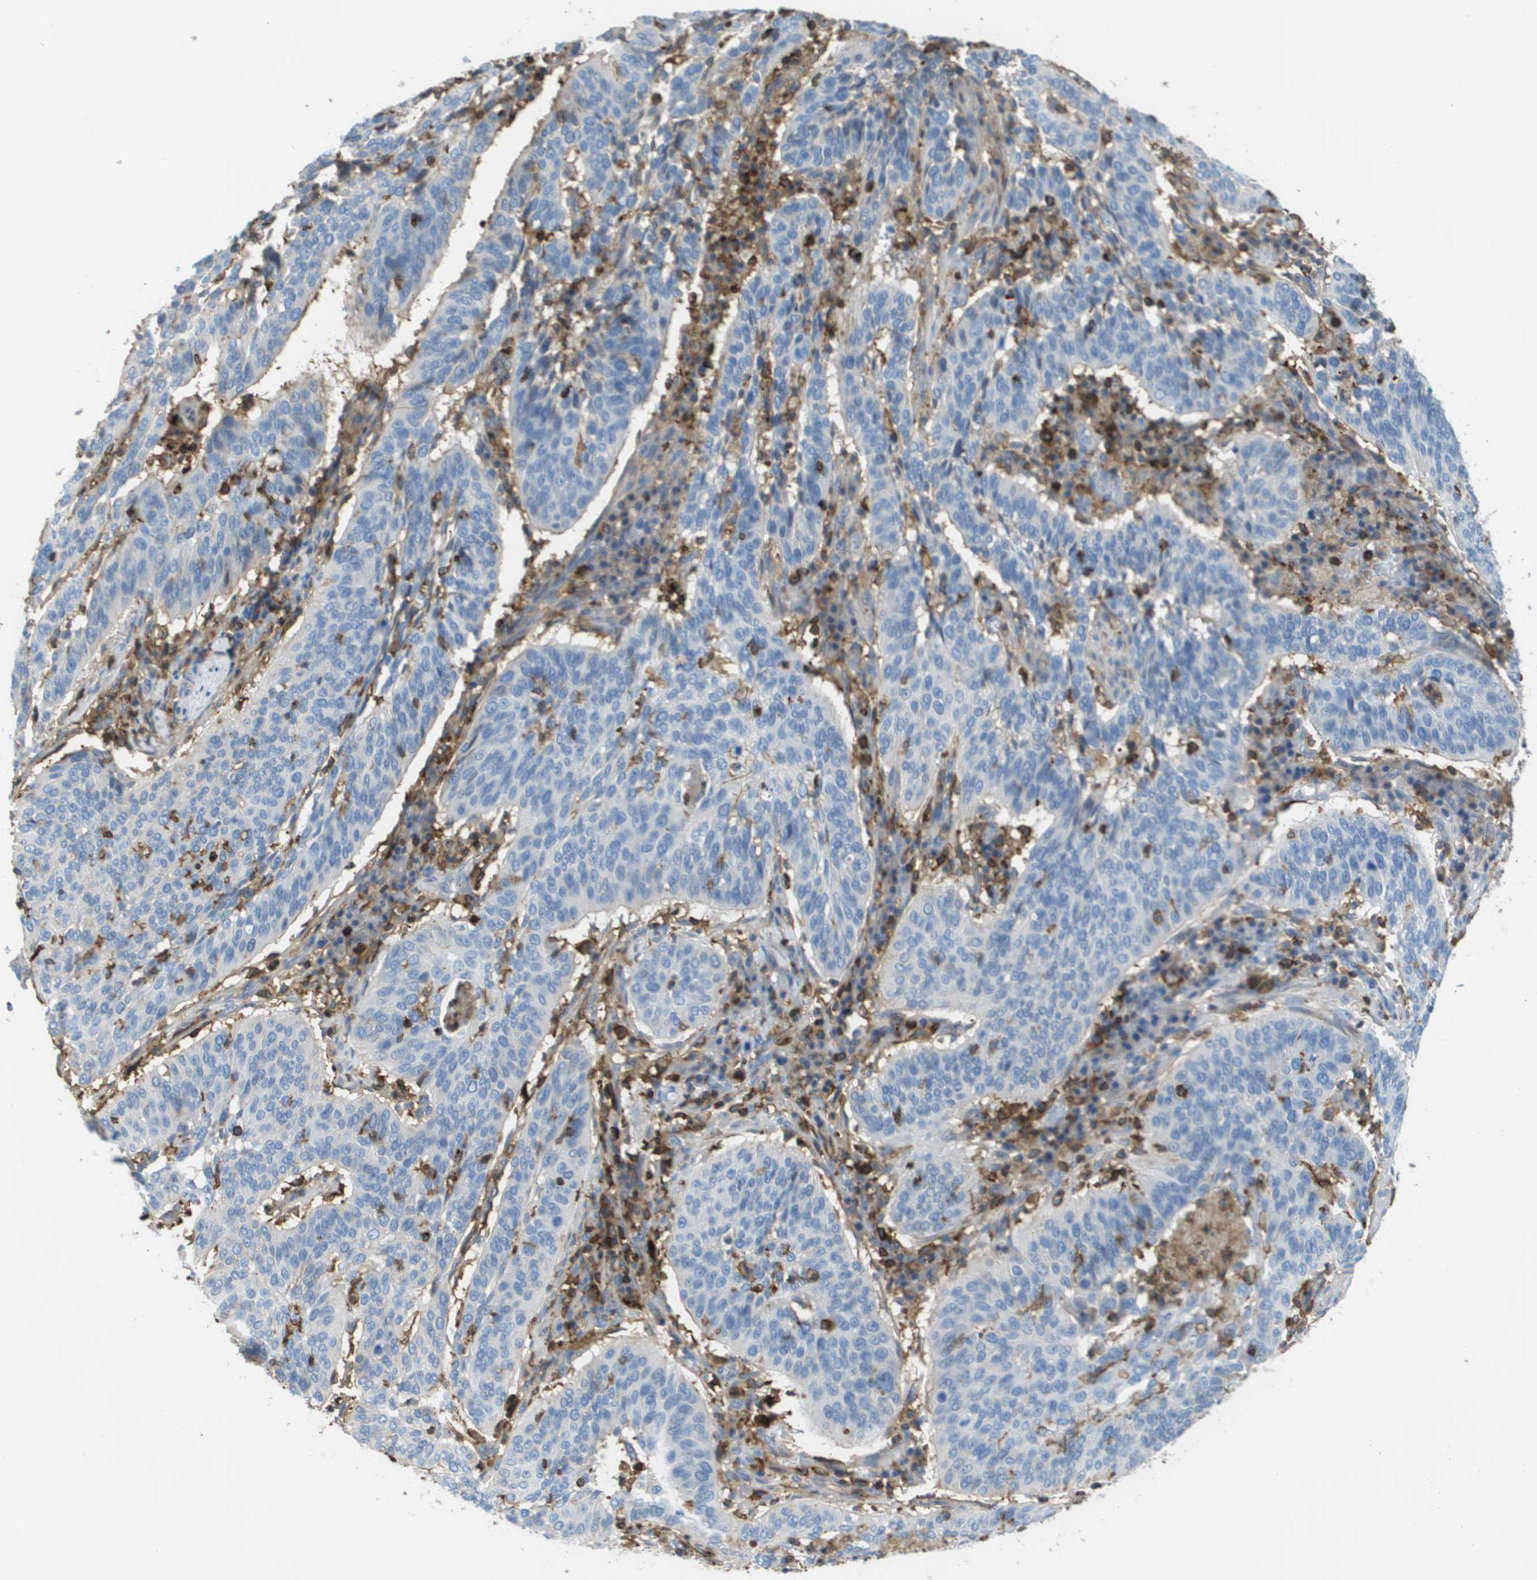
{"staining": {"intensity": "negative", "quantity": "none", "location": "none"}, "tissue": "cervical cancer", "cell_type": "Tumor cells", "image_type": "cancer", "snomed": [{"axis": "morphology", "description": "Normal tissue, NOS"}, {"axis": "morphology", "description": "Squamous cell carcinoma, NOS"}, {"axis": "topography", "description": "Cervix"}], "caption": "Immunohistochemical staining of human squamous cell carcinoma (cervical) reveals no significant positivity in tumor cells.", "gene": "PASK", "patient": {"sex": "female", "age": 39}}